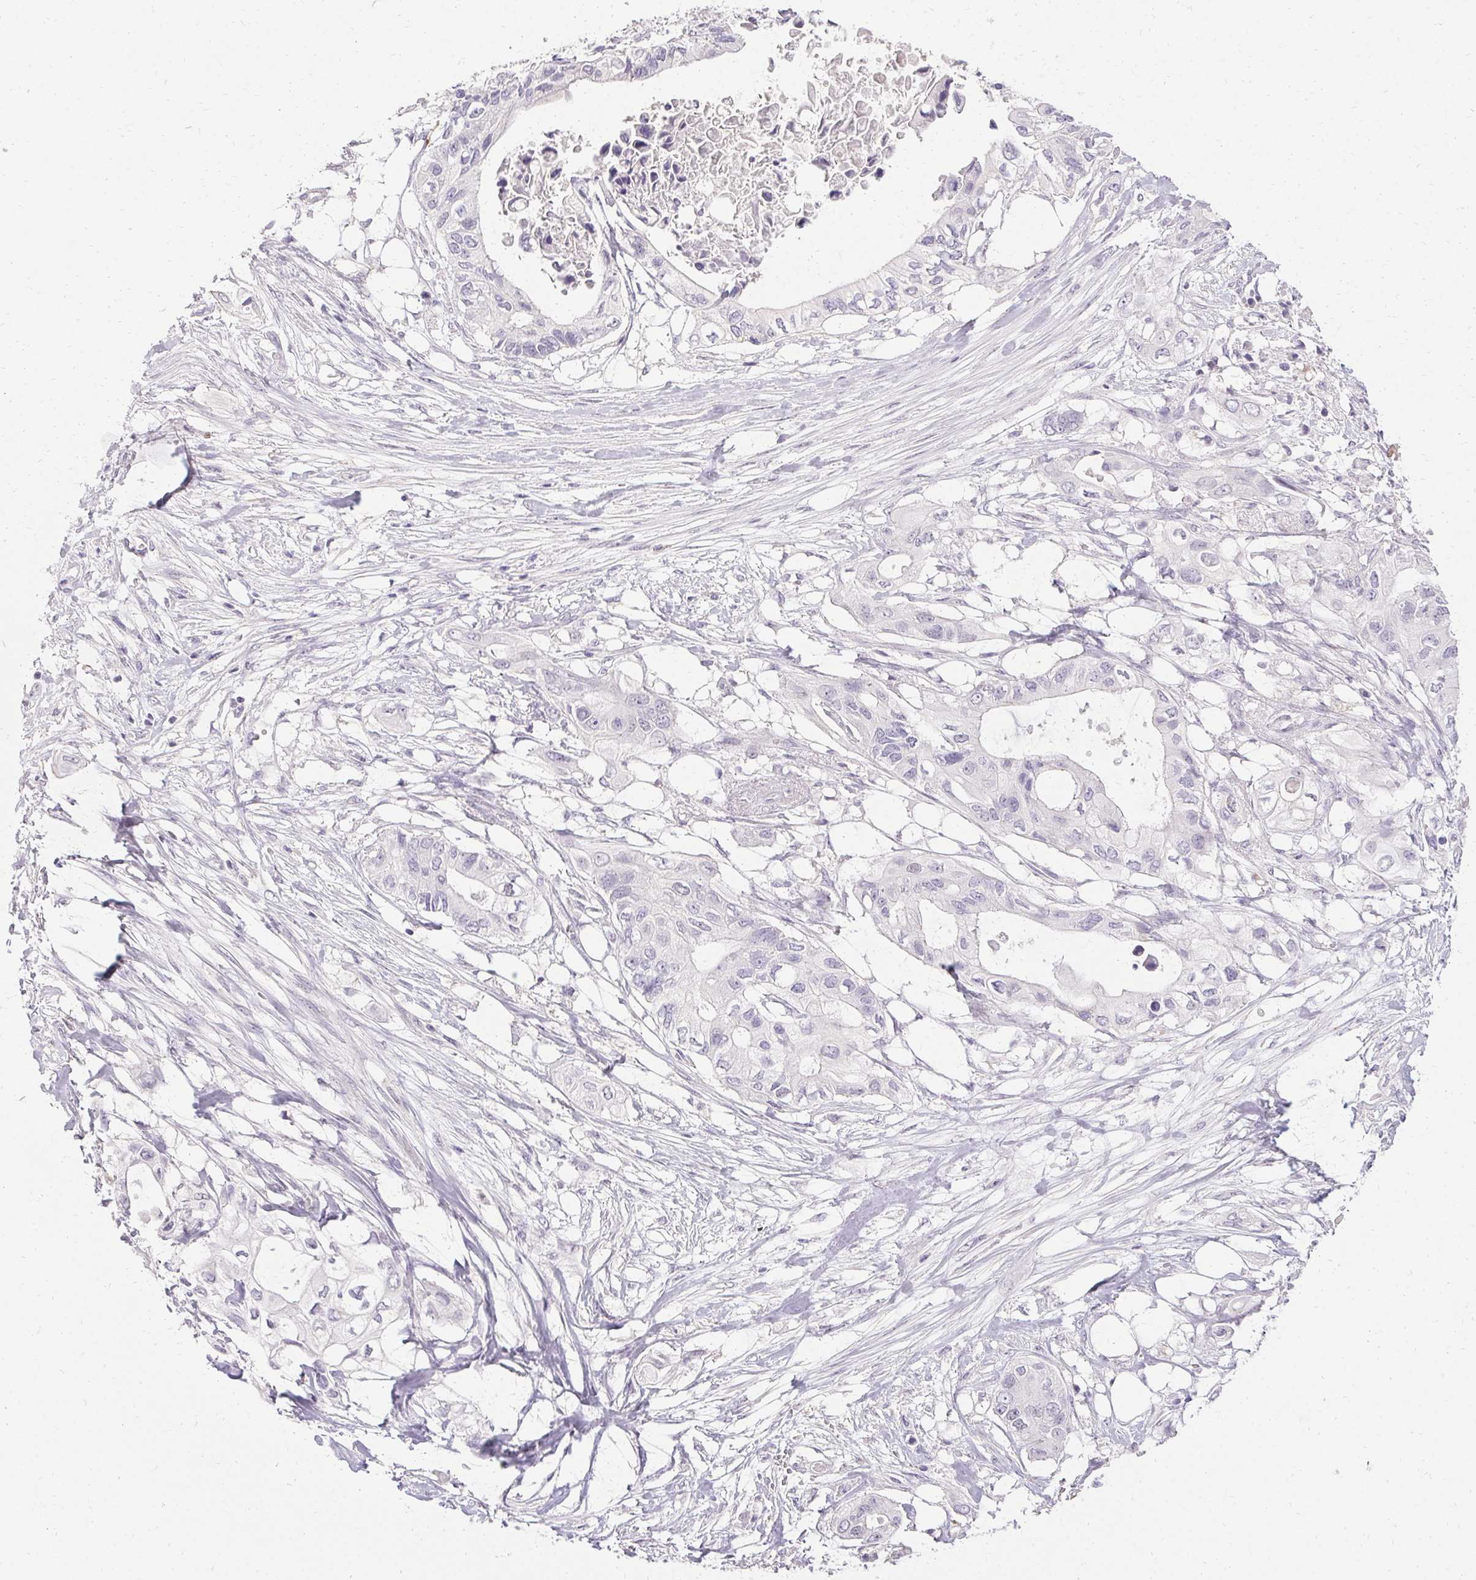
{"staining": {"intensity": "negative", "quantity": "none", "location": "none"}, "tissue": "pancreatic cancer", "cell_type": "Tumor cells", "image_type": "cancer", "snomed": [{"axis": "morphology", "description": "Adenocarcinoma, NOS"}, {"axis": "topography", "description": "Pancreas"}], "caption": "Tumor cells show no significant protein staining in pancreatic cancer (adenocarcinoma).", "gene": "PMEL", "patient": {"sex": "female", "age": 63}}